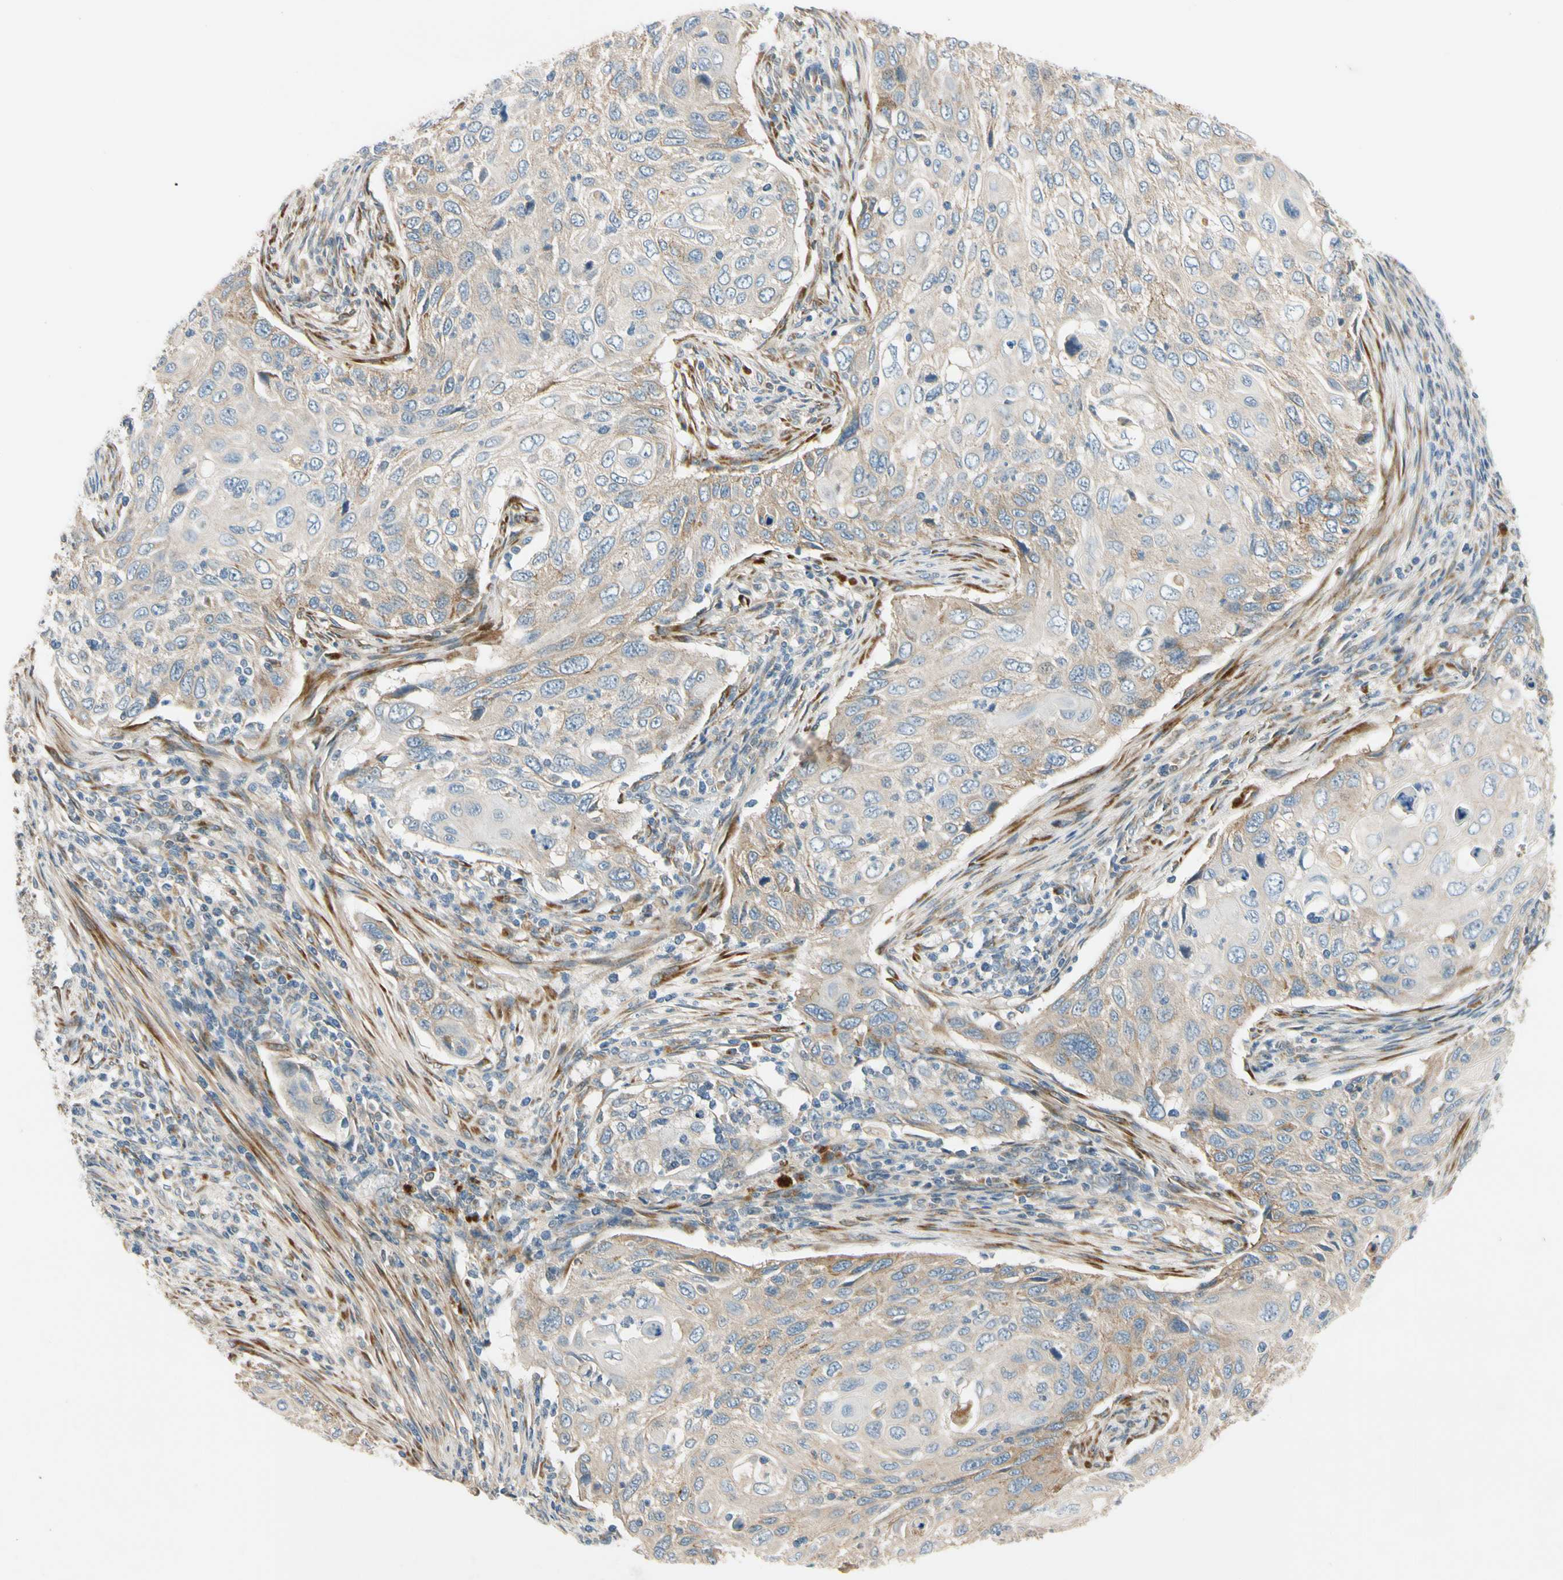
{"staining": {"intensity": "weak", "quantity": ">75%", "location": "cytoplasmic/membranous"}, "tissue": "cervical cancer", "cell_type": "Tumor cells", "image_type": "cancer", "snomed": [{"axis": "morphology", "description": "Squamous cell carcinoma, NOS"}, {"axis": "topography", "description": "Cervix"}], "caption": "Protein expression analysis of cervical cancer shows weak cytoplasmic/membranous staining in approximately >75% of tumor cells. The staining was performed using DAB, with brown indicating positive protein expression. Nuclei are stained blue with hematoxylin.", "gene": "MST1R", "patient": {"sex": "female", "age": 70}}